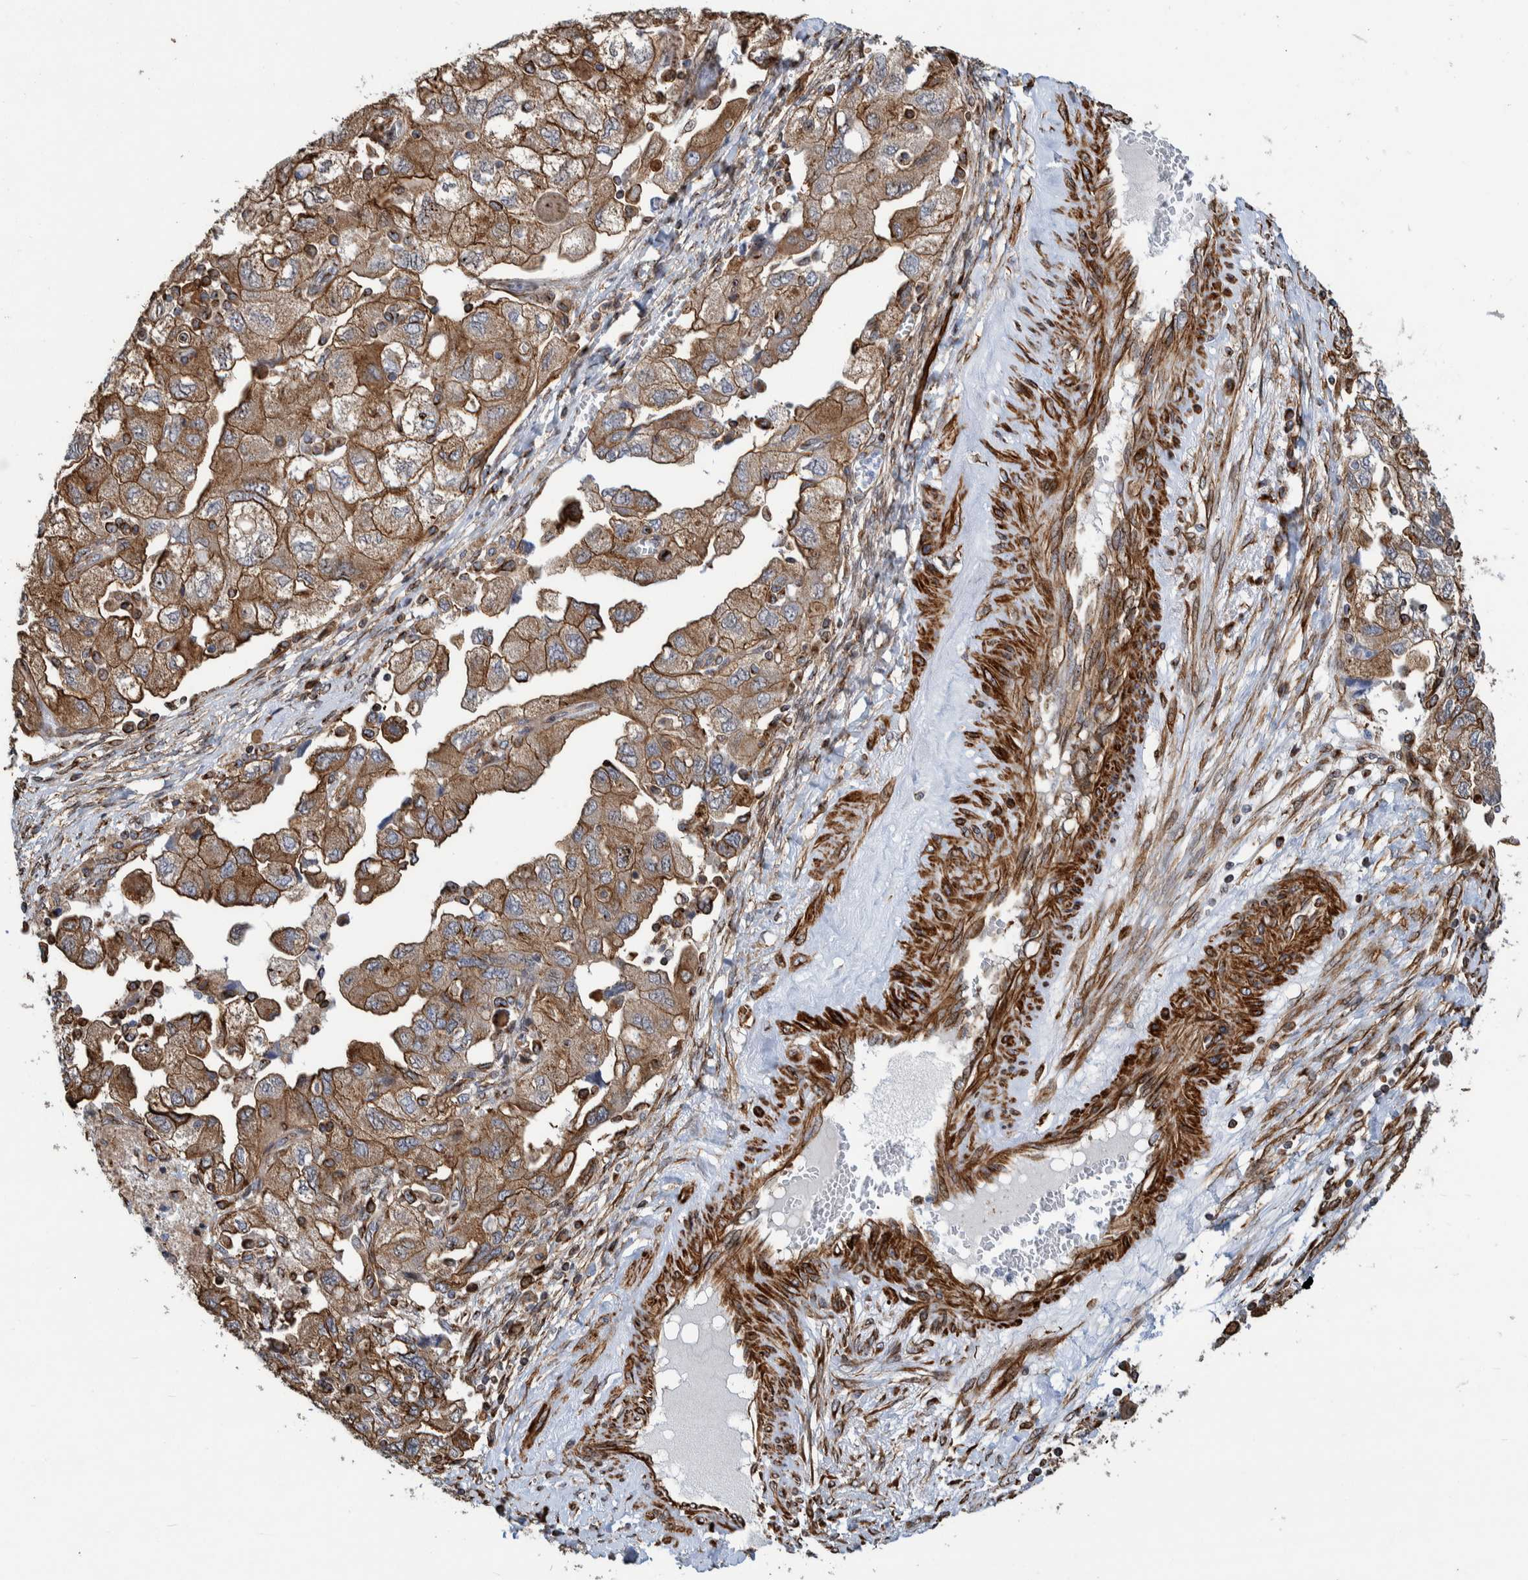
{"staining": {"intensity": "moderate", "quantity": ">75%", "location": "cytoplasmic/membranous"}, "tissue": "ovarian cancer", "cell_type": "Tumor cells", "image_type": "cancer", "snomed": [{"axis": "morphology", "description": "Carcinoma, NOS"}, {"axis": "morphology", "description": "Cystadenocarcinoma, serous, NOS"}, {"axis": "topography", "description": "Ovary"}], "caption": "About >75% of tumor cells in human carcinoma (ovarian) show moderate cytoplasmic/membranous protein staining as visualized by brown immunohistochemical staining.", "gene": "CCDC57", "patient": {"sex": "female", "age": 69}}